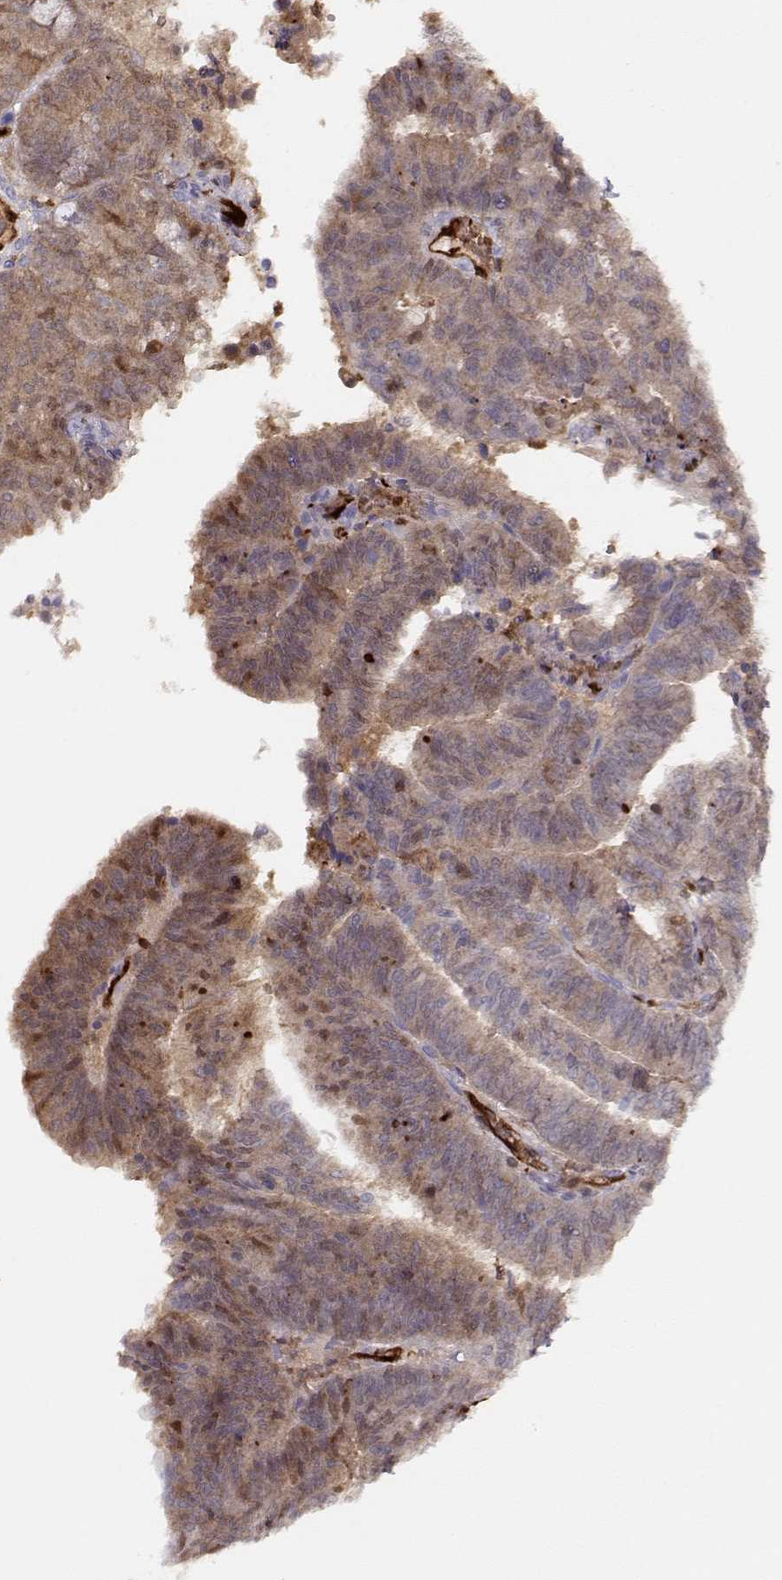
{"staining": {"intensity": "weak", "quantity": ">75%", "location": "cytoplasmic/membranous"}, "tissue": "endometrial cancer", "cell_type": "Tumor cells", "image_type": "cancer", "snomed": [{"axis": "morphology", "description": "Adenocarcinoma, NOS"}, {"axis": "topography", "description": "Endometrium"}], "caption": "A brown stain labels weak cytoplasmic/membranous expression of a protein in endometrial cancer tumor cells.", "gene": "PNP", "patient": {"sex": "female", "age": 82}}